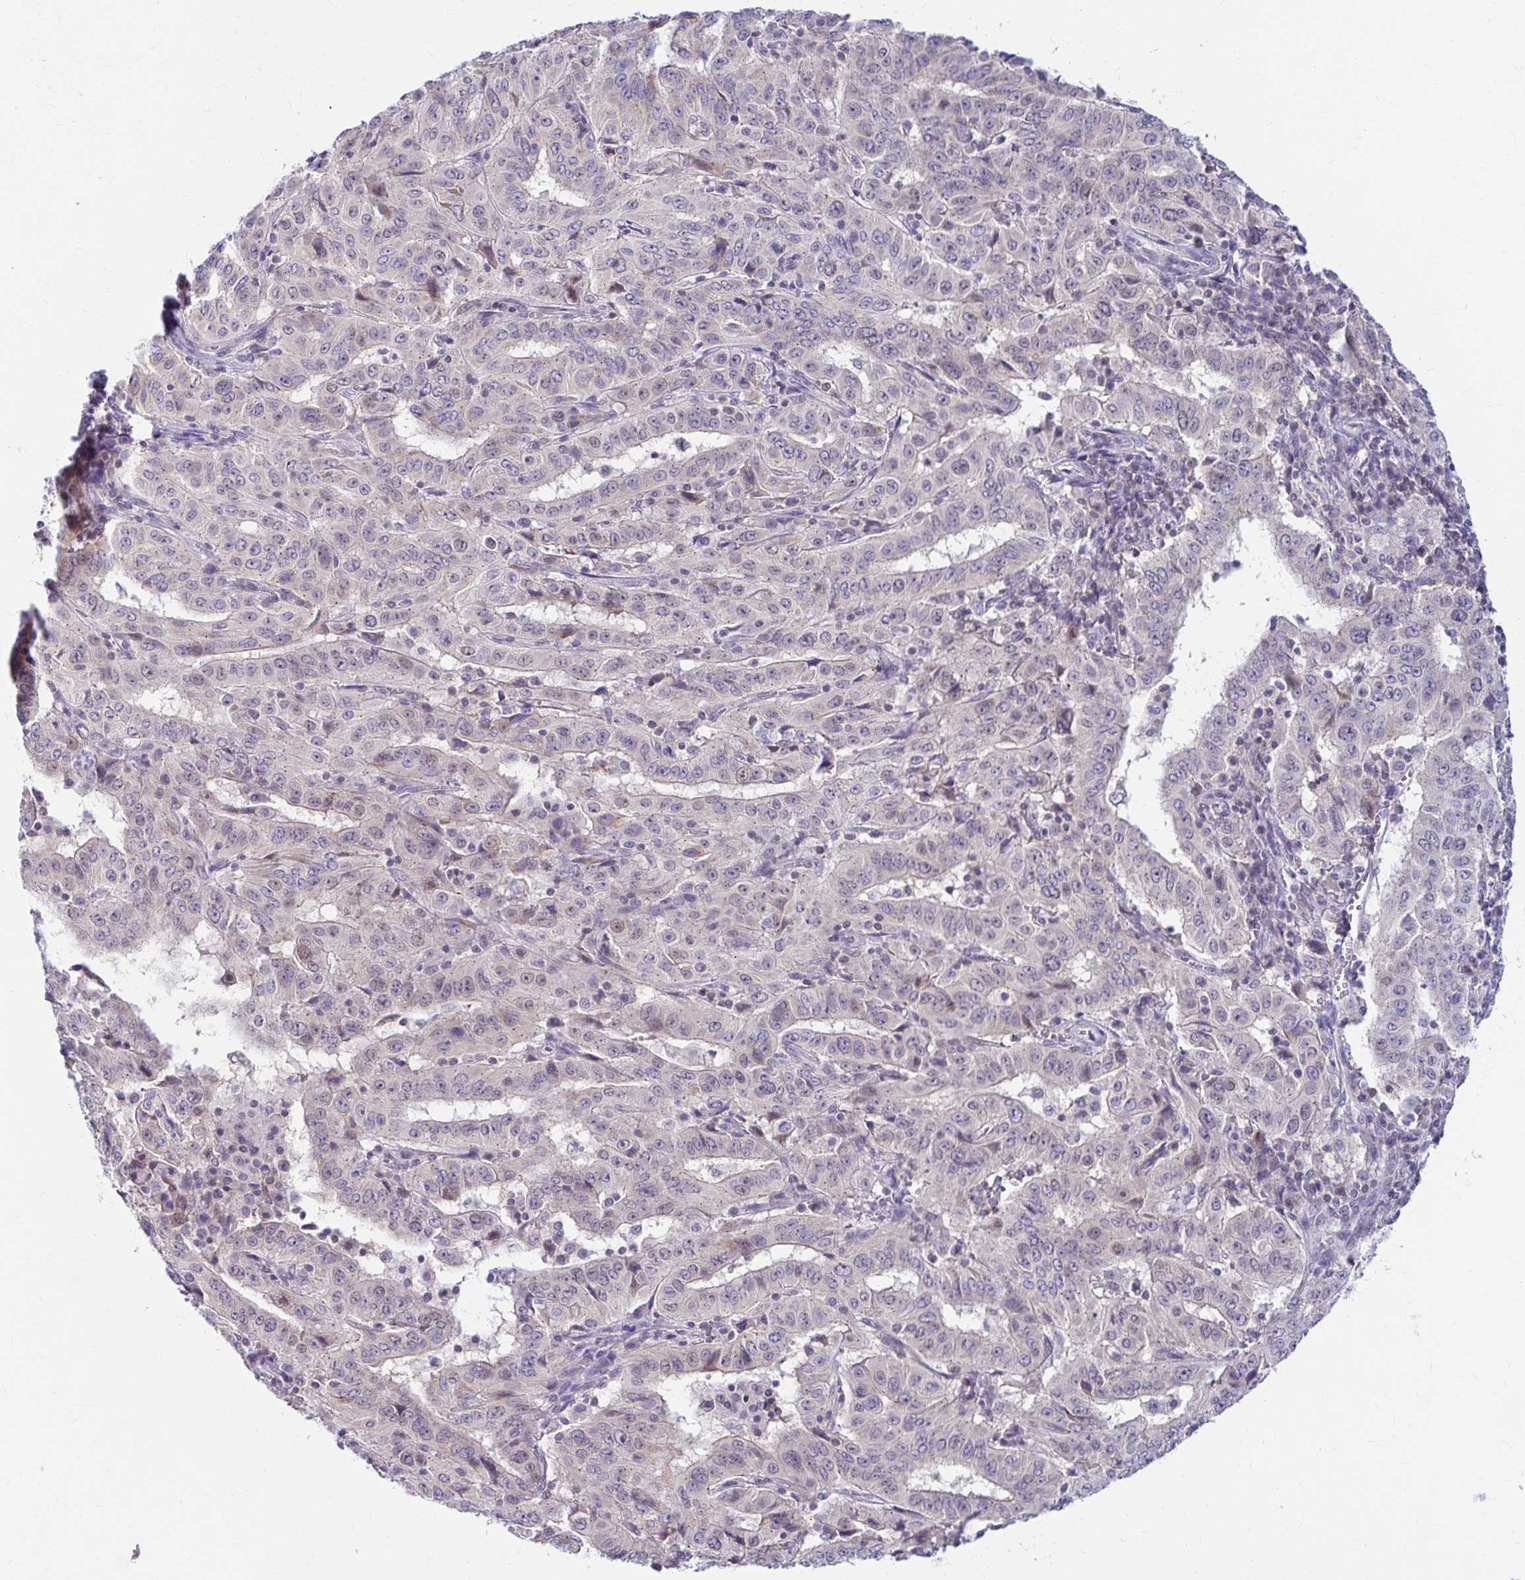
{"staining": {"intensity": "weak", "quantity": "<25%", "location": "cytoplasmic/membranous,nuclear"}, "tissue": "pancreatic cancer", "cell_type": "Tumor cells", "image_type": "cancer", "snomed": [{"axis": "morphology", "description": "Adenocarcinoma, NOS"}, {"axis": "topography", "description": "Pancreas"}], "caption": "A high-resolution photomicrograph shows IHC staining of pancreatic cancer (adenocarcinoma), which demonstrates no significant expression in tumor cells. (Brightfield microscopy of DAB immunohistochemistry at high magnification).", "gene": "RADIL", "patient": {"sex": "male", "age": 63}}